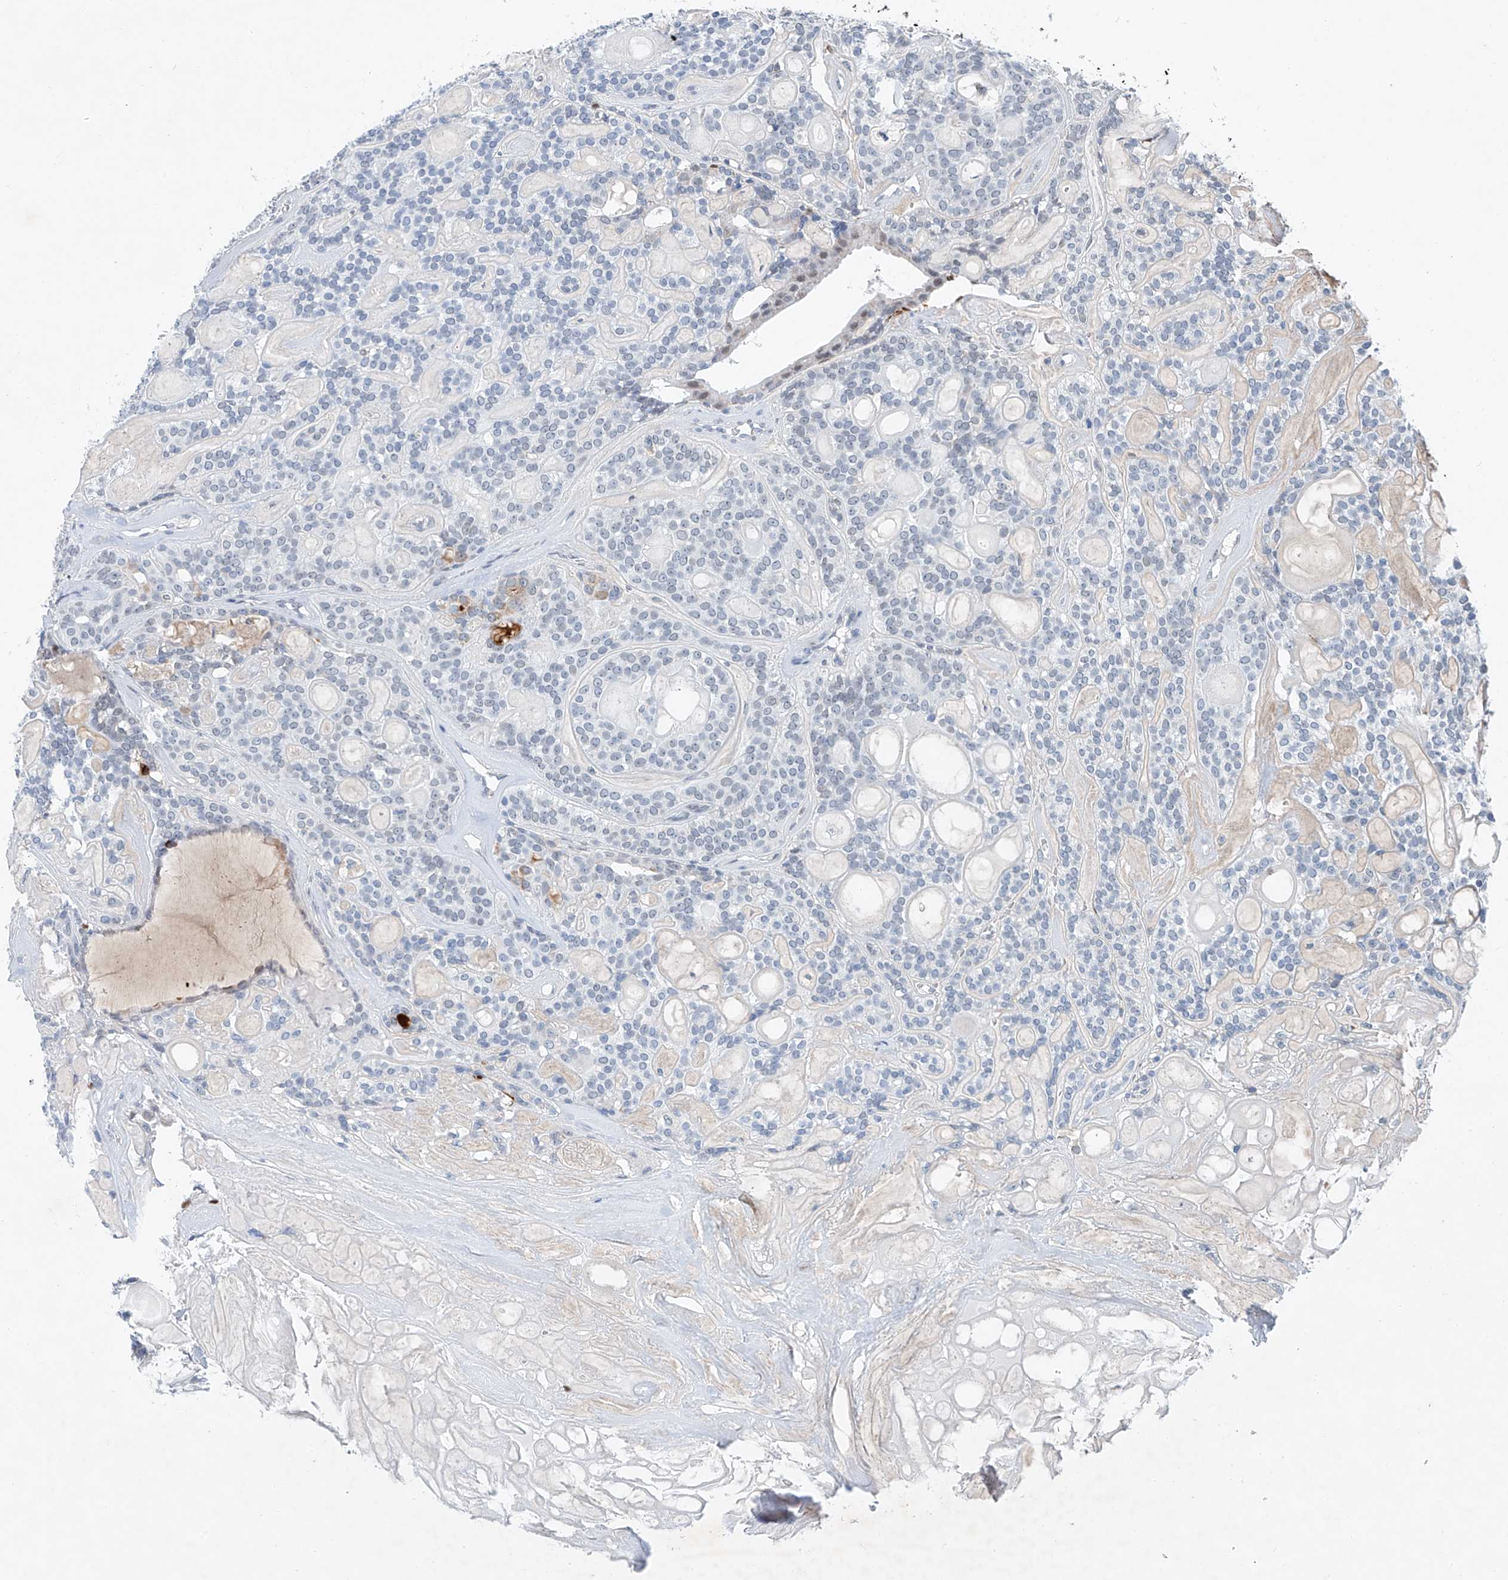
{"staining": {"intensity": "negative", "quantity": "none", "location": "none"}, "tissue": "head and neck cancer", "cell_type": "Tumor cells", "image_type": "cancer", "snomed": [{"axis": "morphology", "description": "Adenocarcinoma, NOS"}, {"axis": "topography", "description": "Head-Neck"}], "caption": "The histopathology image exhibits no significant positivity in tumor cells of adenocarcinoma (head and neck).", "gene": "KLF15", "patient": {"sex": "male", "age": 66}}